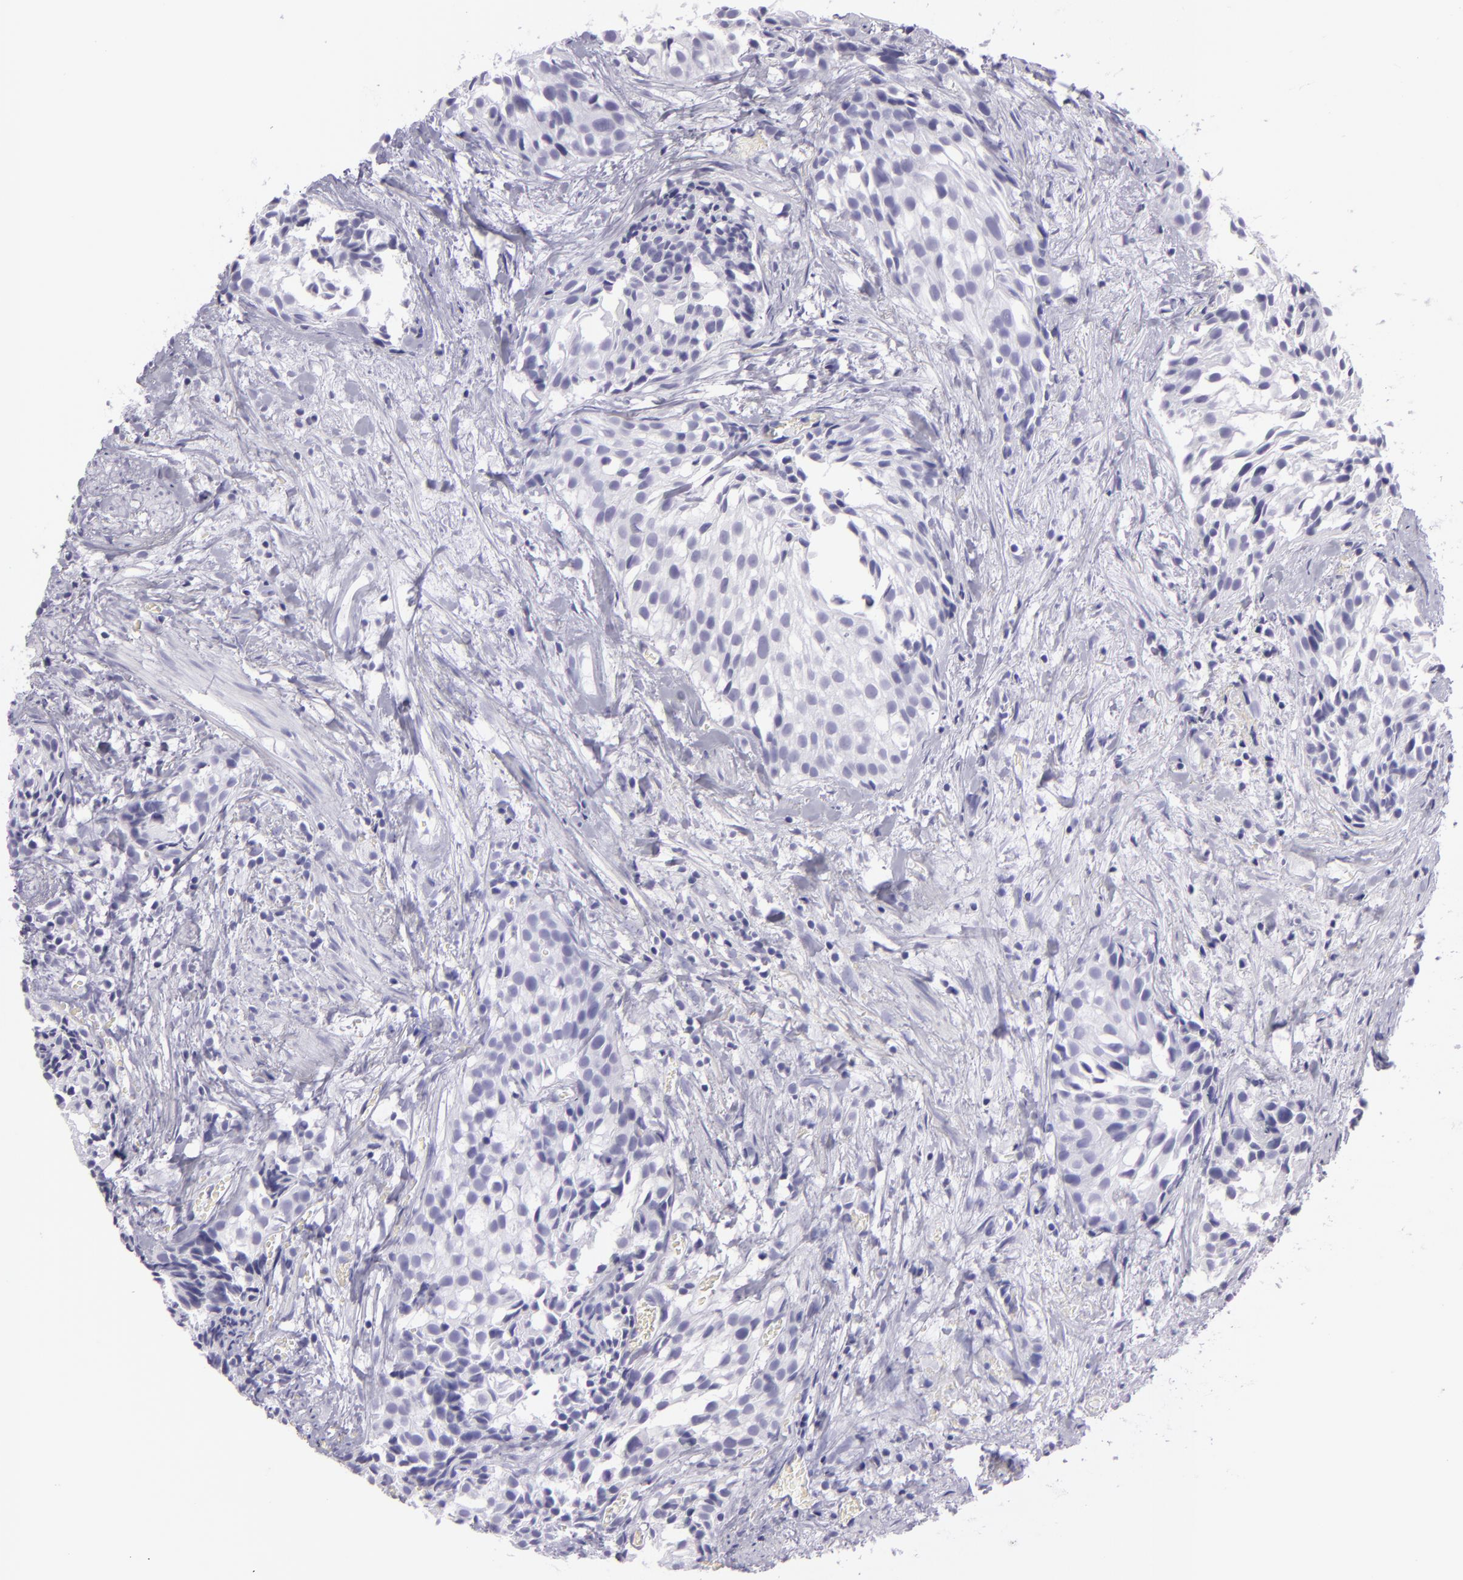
{"staining": {"intensity": "negative", "quantity": "none", "location": "none"}, "tissue": "urothelial cancer", "cell_type": "Tumor cells", "image_type": "cancer", "snomed": [{"axis": "morphology", "description": "Urothelial carcinoma, High grade"}, {"axis": "topography", "description": "Urinary bladder"}], "caption": "Micrograph shows no significant protein staining in tumor cells of urothelial cancer. Brightfield microscopy of immunohistochemistry stained with DAB (brown) and hematoxylin (blue), captured at high magnification.", "gene": "MUC6", "patient": {"sex": "female", "age": 78}}